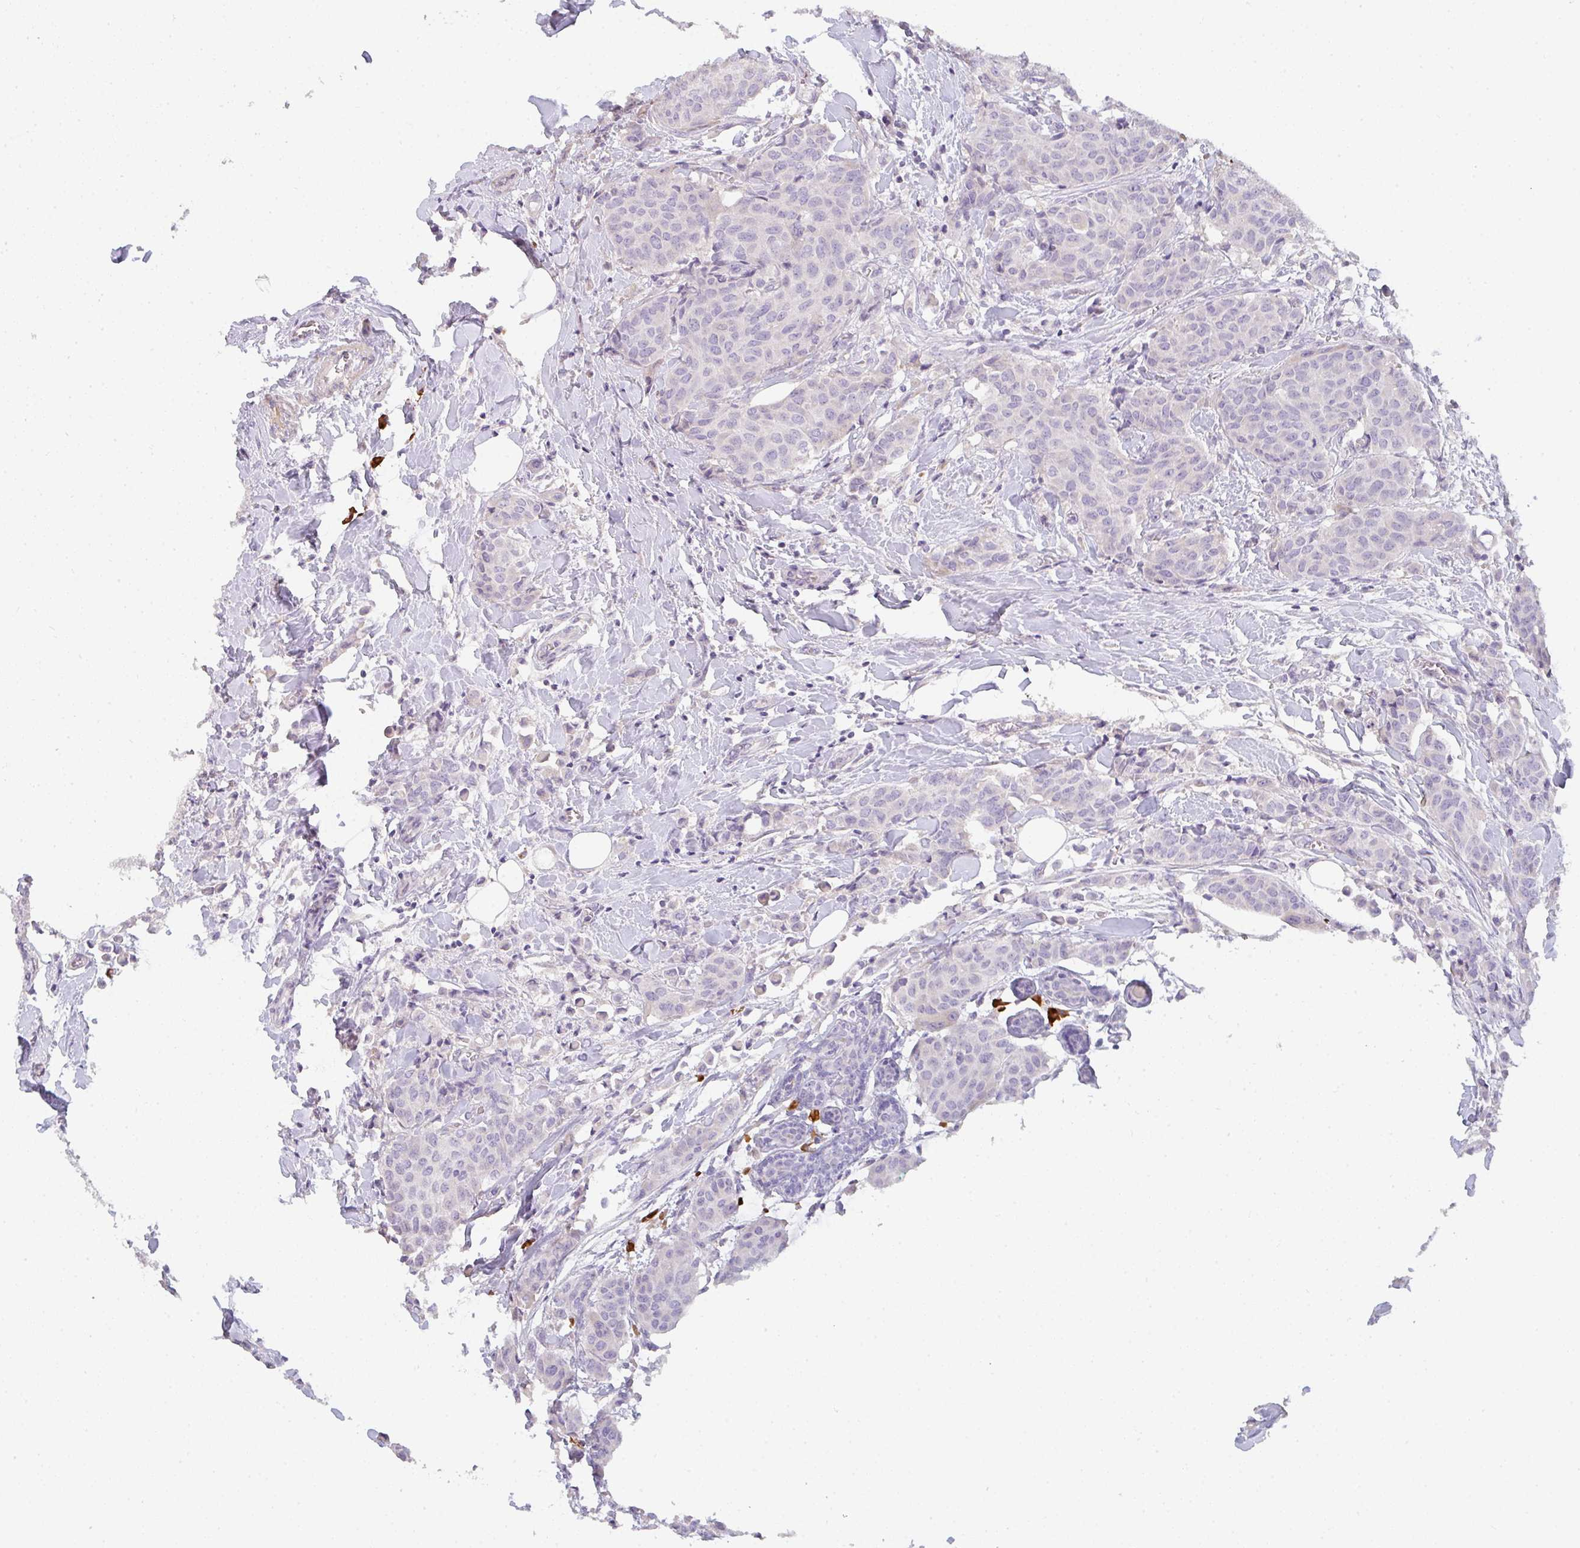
{"staining": {"intensity": "negative", "quantity": "none", "location": "none"}, "tissue": "breast cancer", "cell_type": "Tumor cells", "image_type": "cancer", "snomed": [{"axis": "morphology", "description": "Duct carcinoma"}, {"axis": "topography", "description": "Breast"}], "caption": "Tumor cells are negative for protein expression in human breast cancer. The staining was performed using DAB to visualize the protein expression in brown, while the nuclei were stained in blue with hematoxylin (Magnification: 20x).", "gene": "ZNF215", "patient": {"sex": "female", "age": 47}}